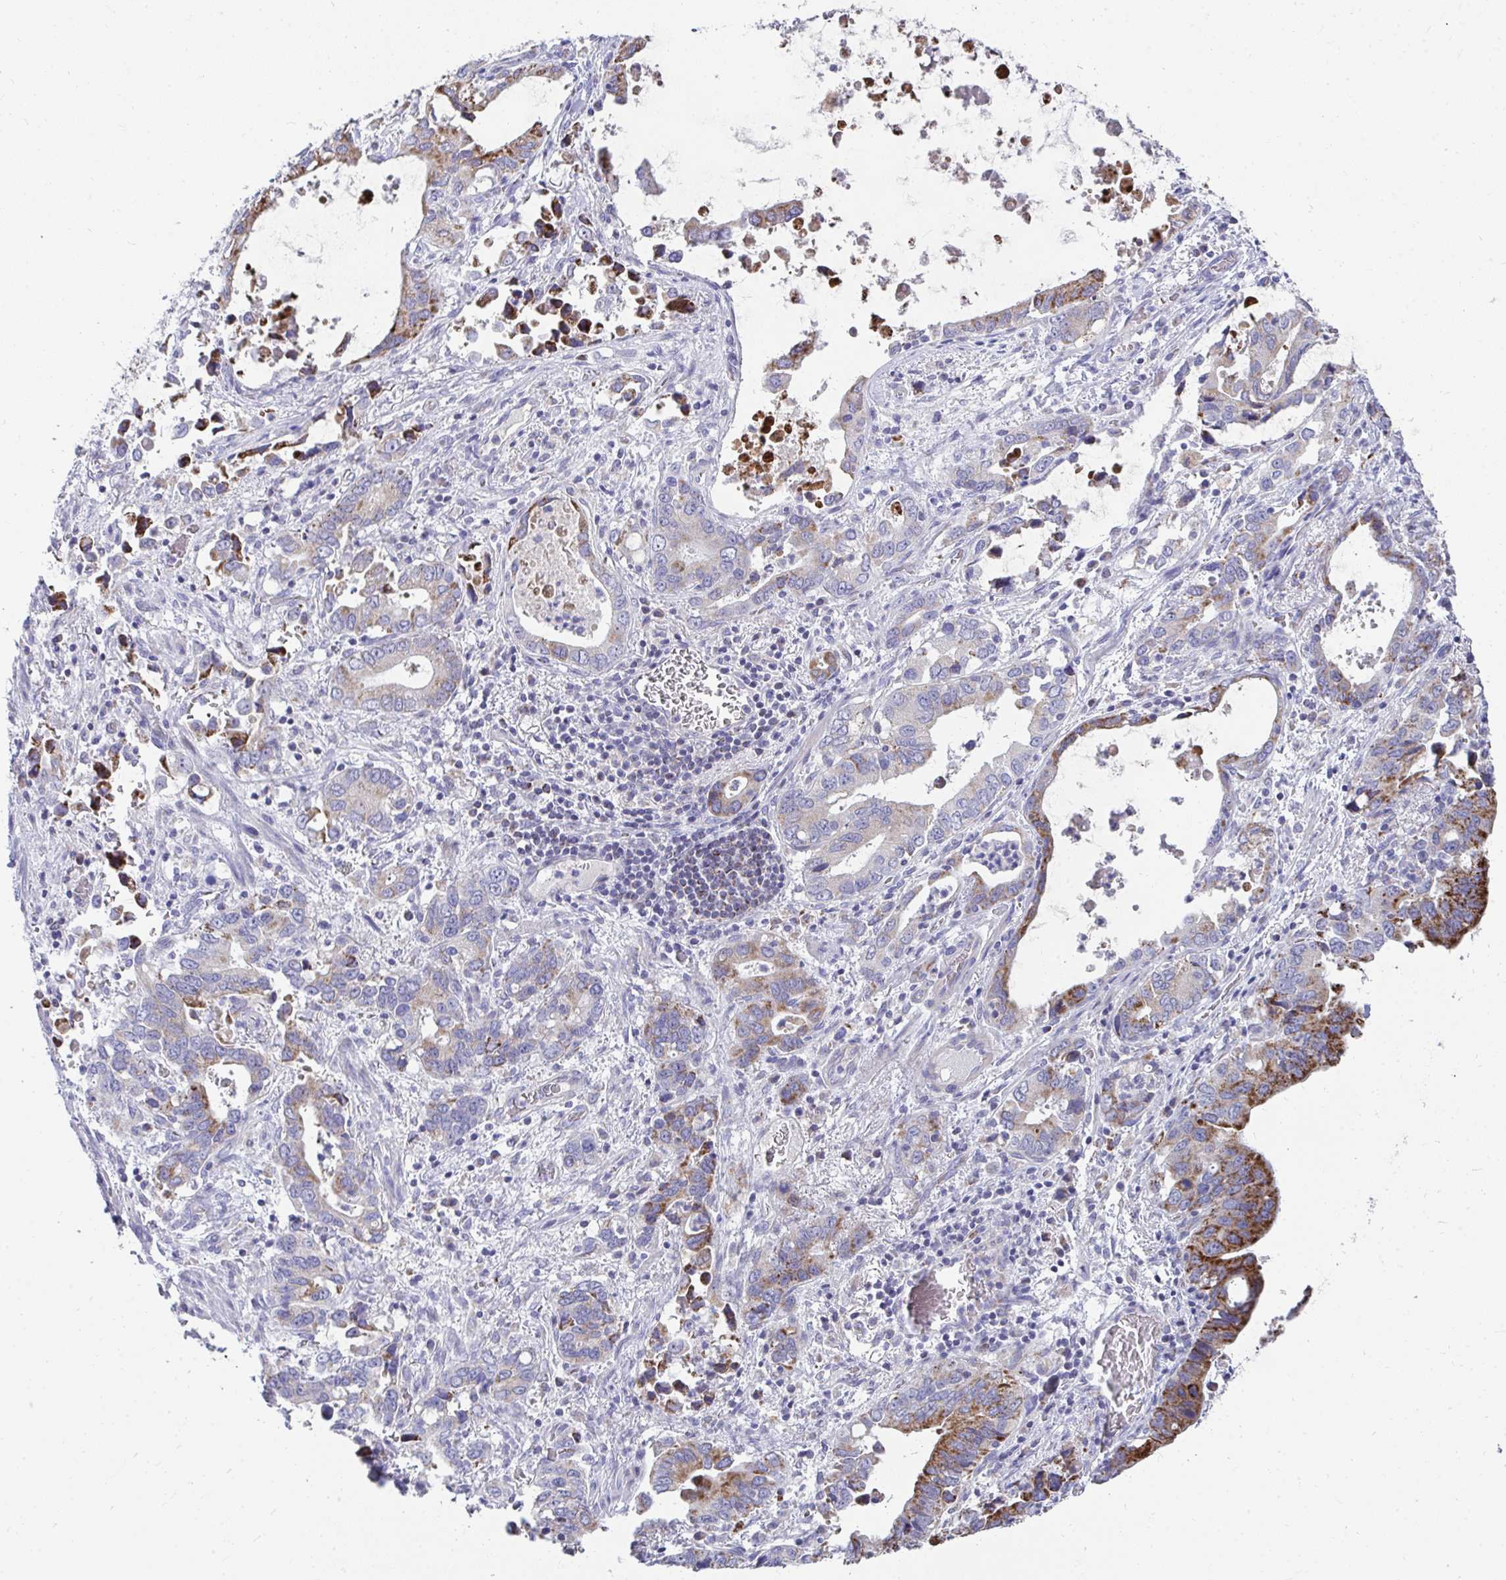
{"staining": {"intensity": "strong", "quantity": "<25%", "location": "cytoplasmic/membranous"}, "tissue": "stomach cancer", "cell_type": "Tumor cells", "image_type": "cancer", "snomed": [{"axis": "morphology", "description": "Adenocarcinoma, NOS"}, {"axis": "topography", "description": "Stomach, upper"}], "caption": "Approximately <25% of tumor cells in human stomach adenocarcinoma reveal strong cytoplasmic/membranous protein positivity as visualized by brown immunohistochemical staining.", "gene": "PRRG3", "patient": {"sex": "male", "age": 74}}